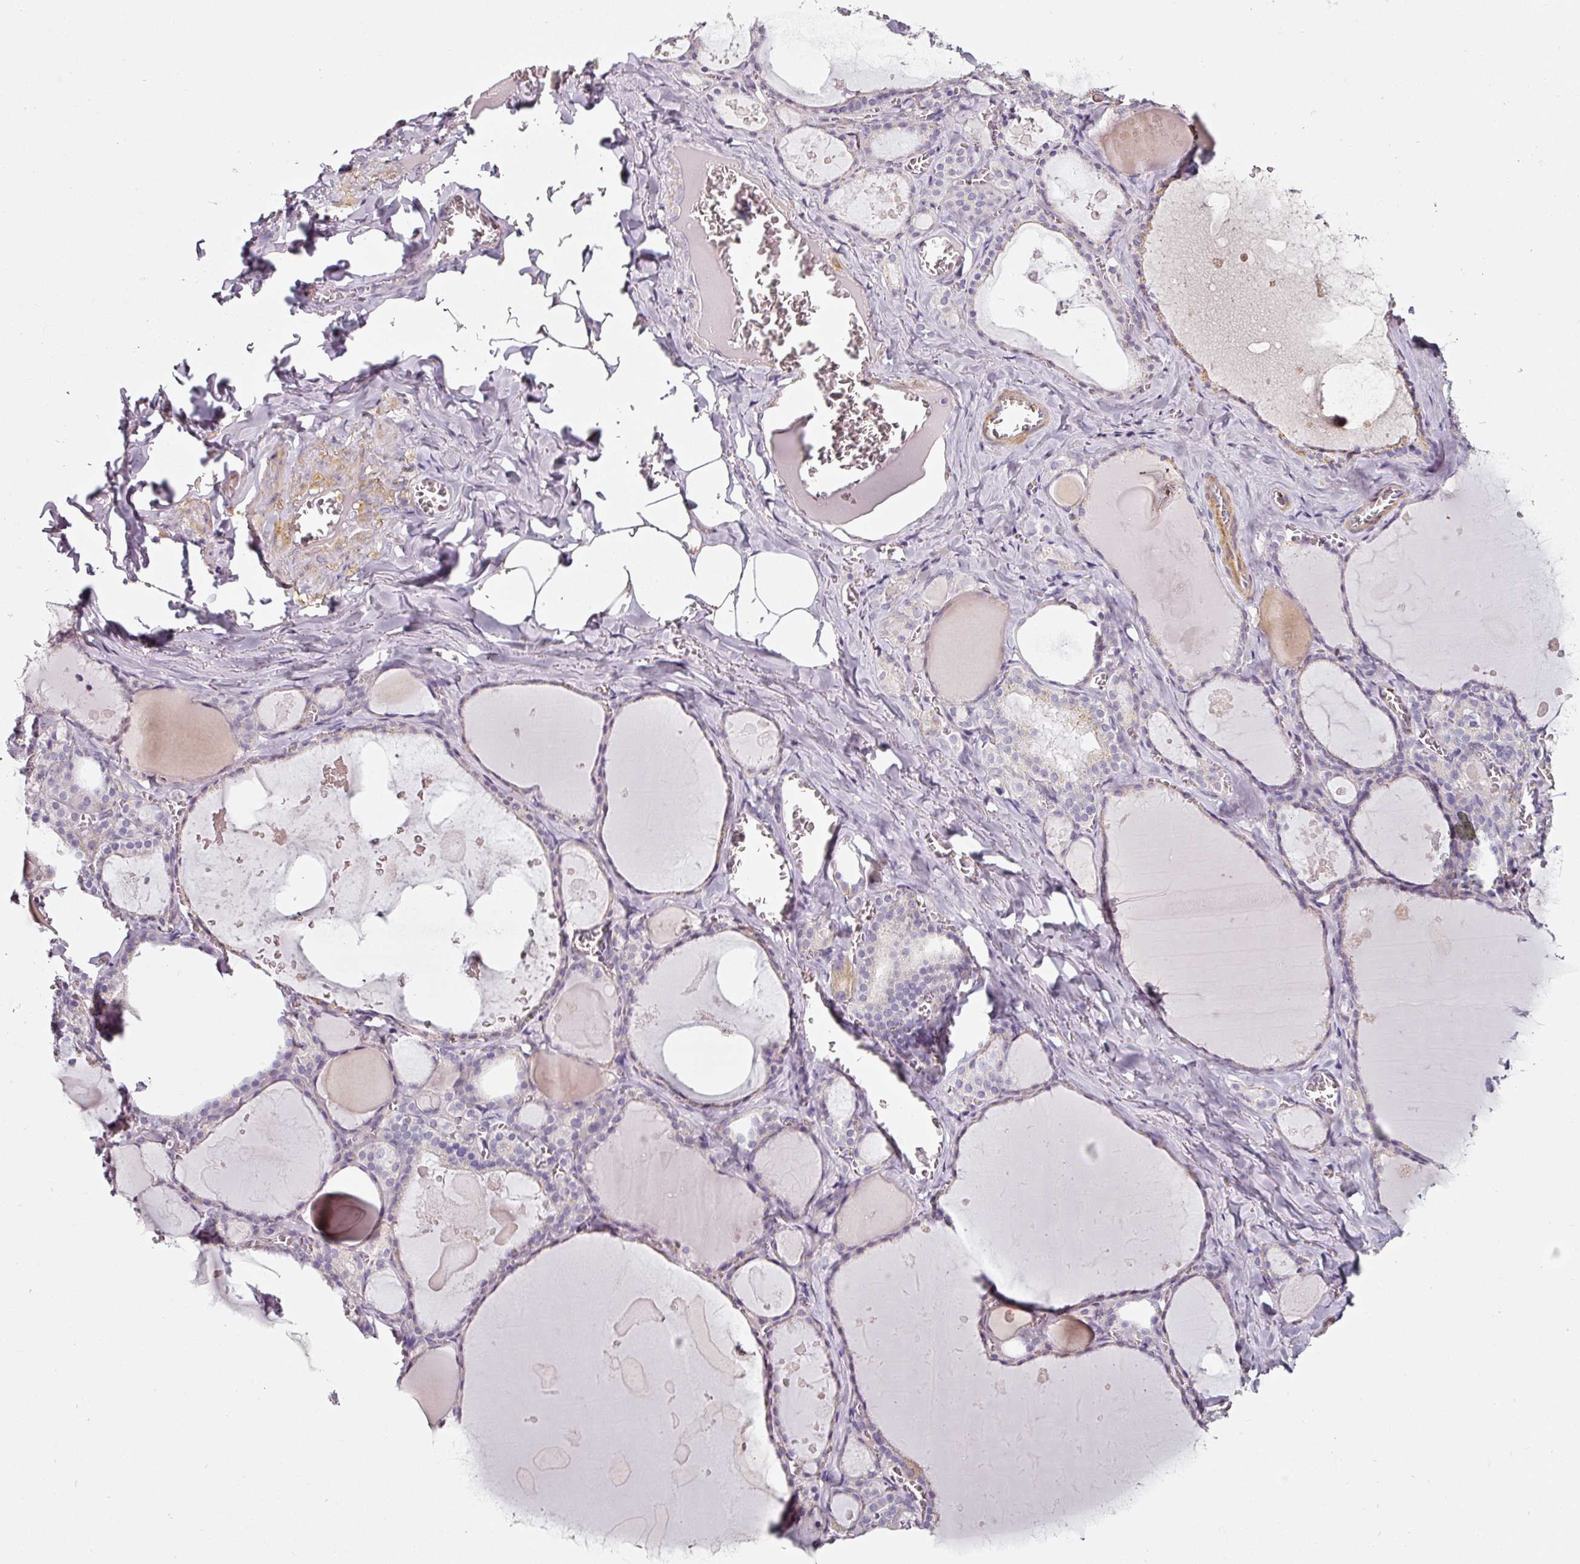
{"staining": {"intensity": "negative", "quantity": "none", "location": "none"}, "tissue": "thyroid gland", "cell_type": "Glandular cells", "image_type": "normal", "snomed": [{"axis": "morphology", "description": "Normal tissue, NOS"}, {"axis": "topography", "description": "Thyroid gland"}], "caption": "The image exhibits no staining of glandular cells in benign thyroid gland. (Stains: DAB (3,3'-diaminobenzidine) immunohistochemistry (IHC) with hematoxylin counter stain, Microscopy: brightfield microscopy at high magnification).", "gene": "CAP2", "patient": {"sex": "male", "age": 56}}